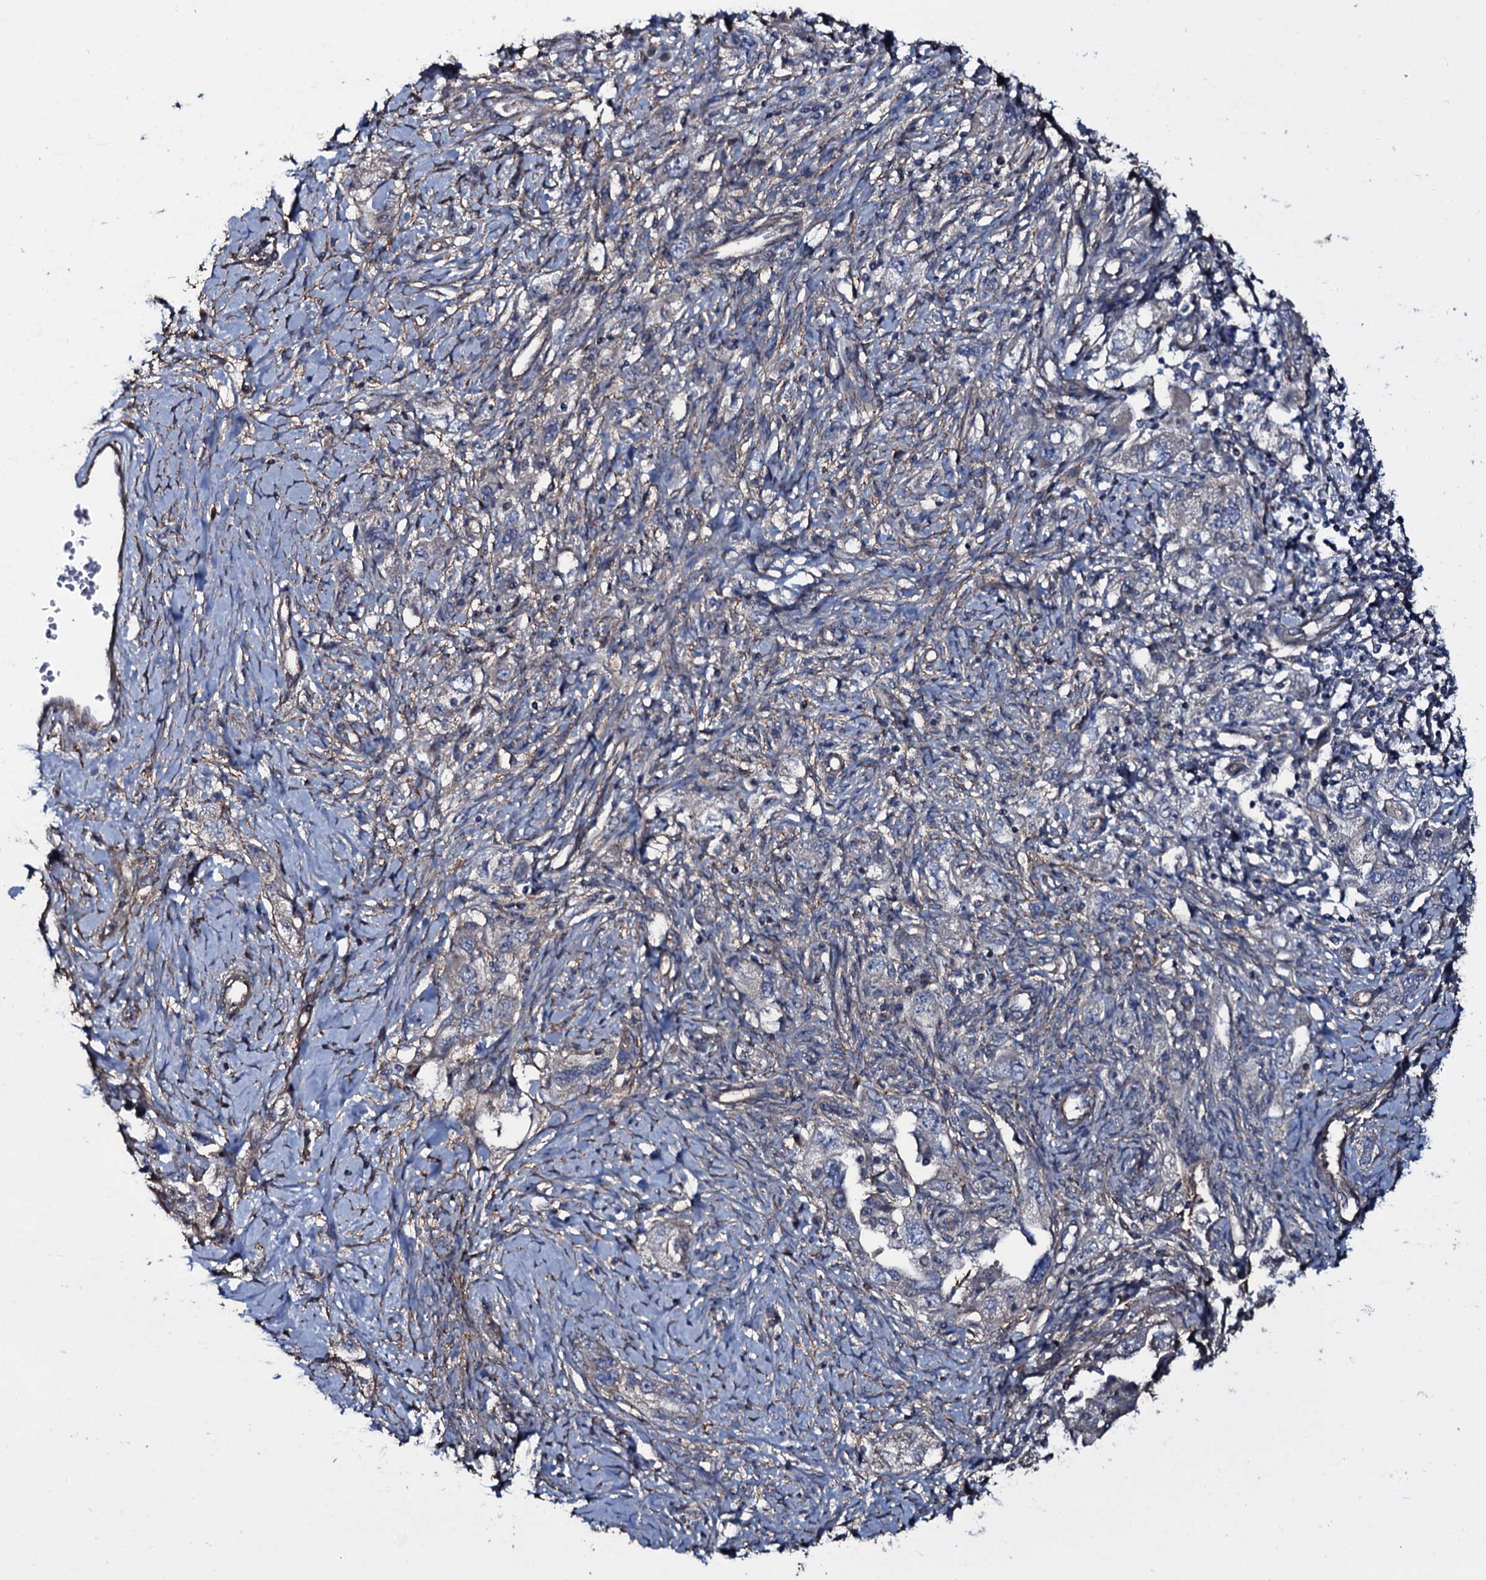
{"staining": {"intensity": "negative", "quantity": "none", "location": "none"}, "tissue": "ovarian cancer", "cell_type": "Tumor cells", "image_type": "cancer", "snomed": [{"axis": "morphology", "description": "Carcinoma, NOS"}, {"axis": "morphology", "description": "Cystadenocarcinoma, serous, NOS"}, {"axis": "topography", "description": "Ovary"}], "caption": "There is no significant positivity in tumor cells of ovarian cancer. Nuclei are stained in blue.", "gene": "WIPF3", "patient": {"sex": "female", "age": 69}}